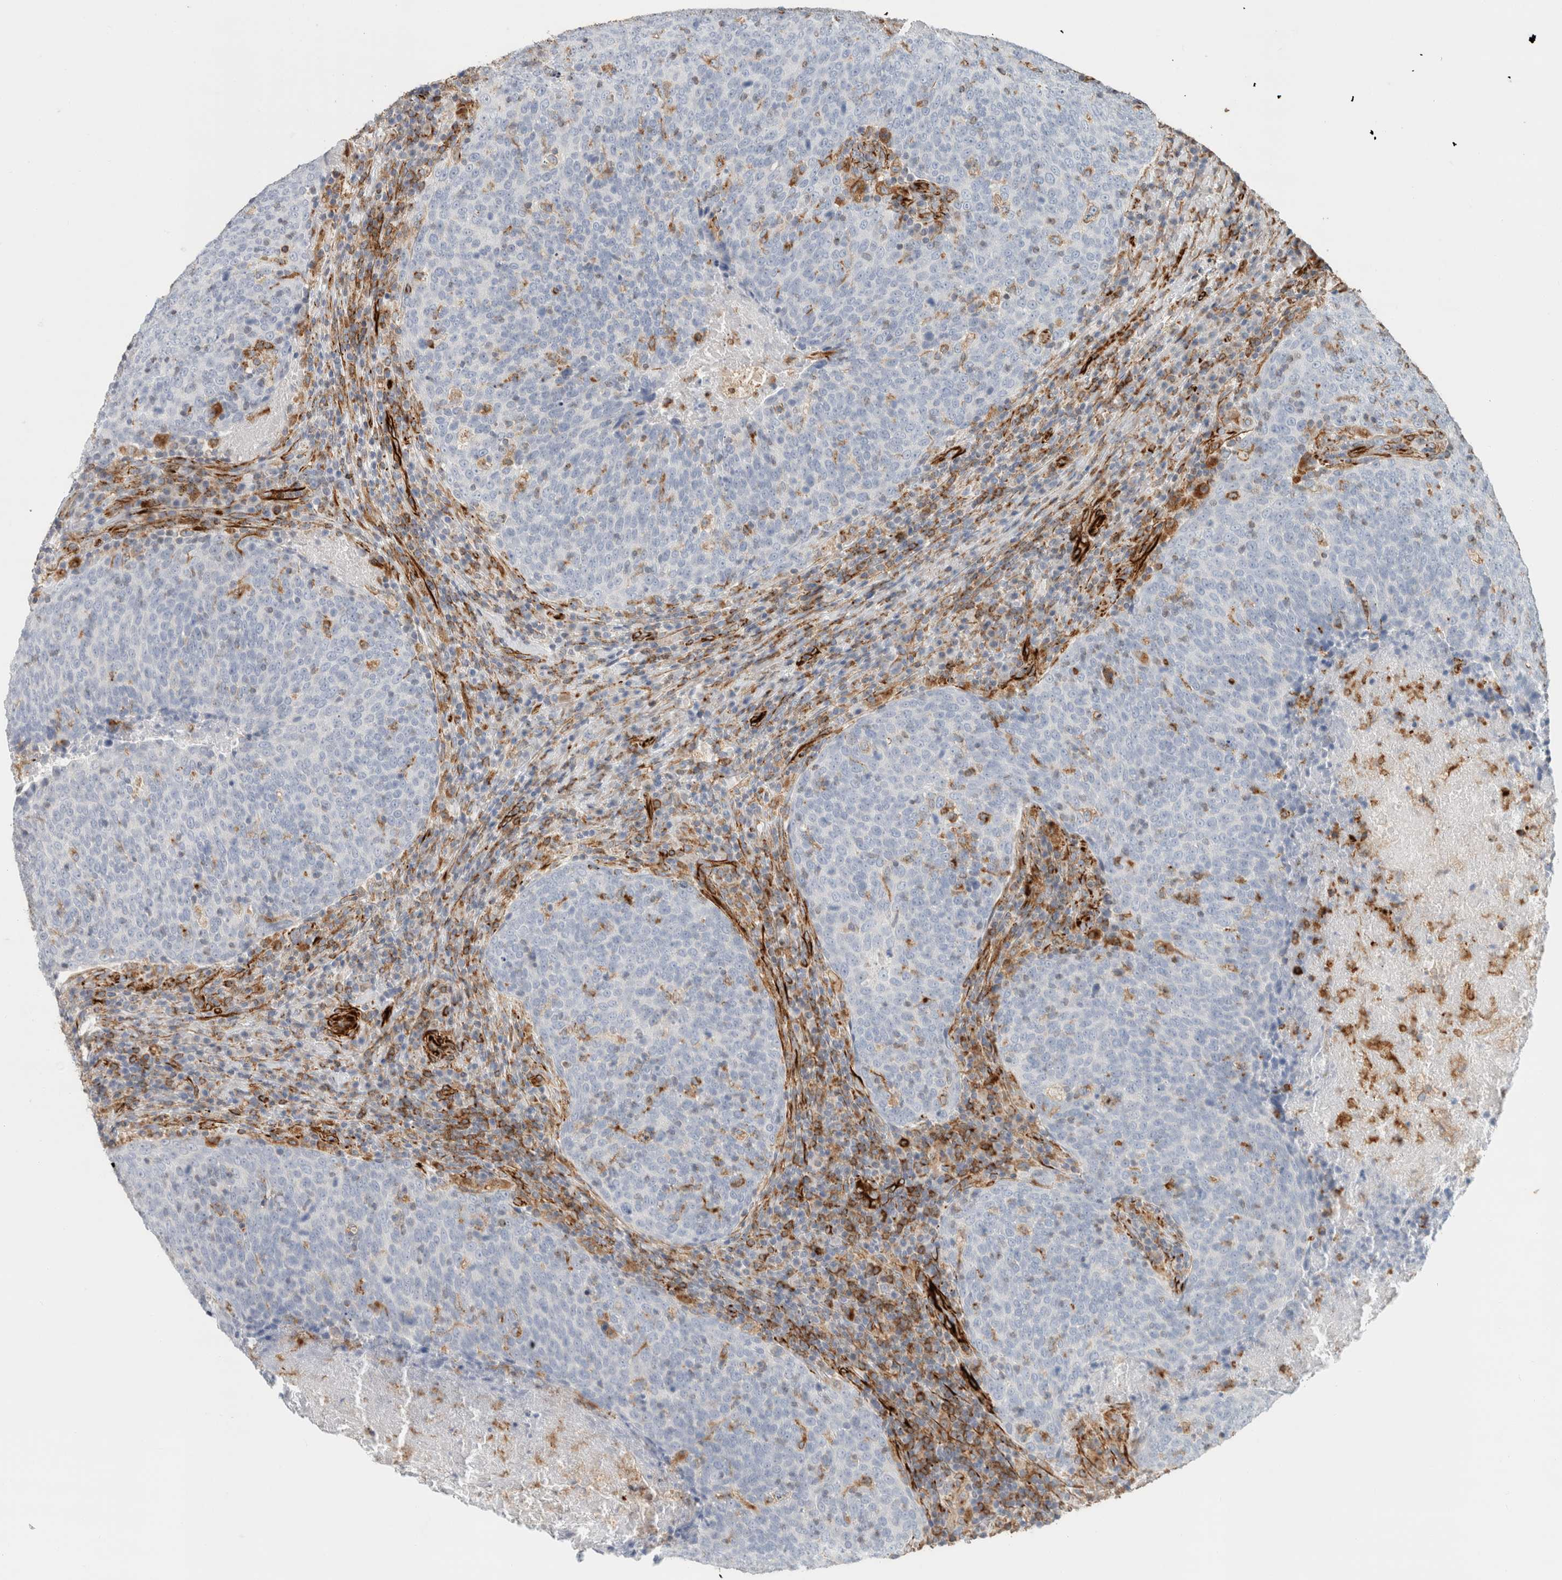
{"staining": {"intensity": "negative", "quantity": "none", "location": "none"}, "tissue": "head and neck cancer", "cell_type": "Tumor cells", "image_type": "cancer", "snomed": [{"axis": "morphology", "description": "Squamous cell carcinoma, NOS"}, {"axis": "morphology", "description": "Squamous cell carcinoma, metastatic, NOS"}, {"axis": "topography", "description": "Lymph node"}, {"axis": "topography", "description": "Head-Neck"}], "caption": "Human metastatic squamous cell carcinoma (head and neck) stained for a protein using IHC exhibits no positivity in tumor cells.", "gene": "LY86", "patient": {"sex": "male", "age": 62}}